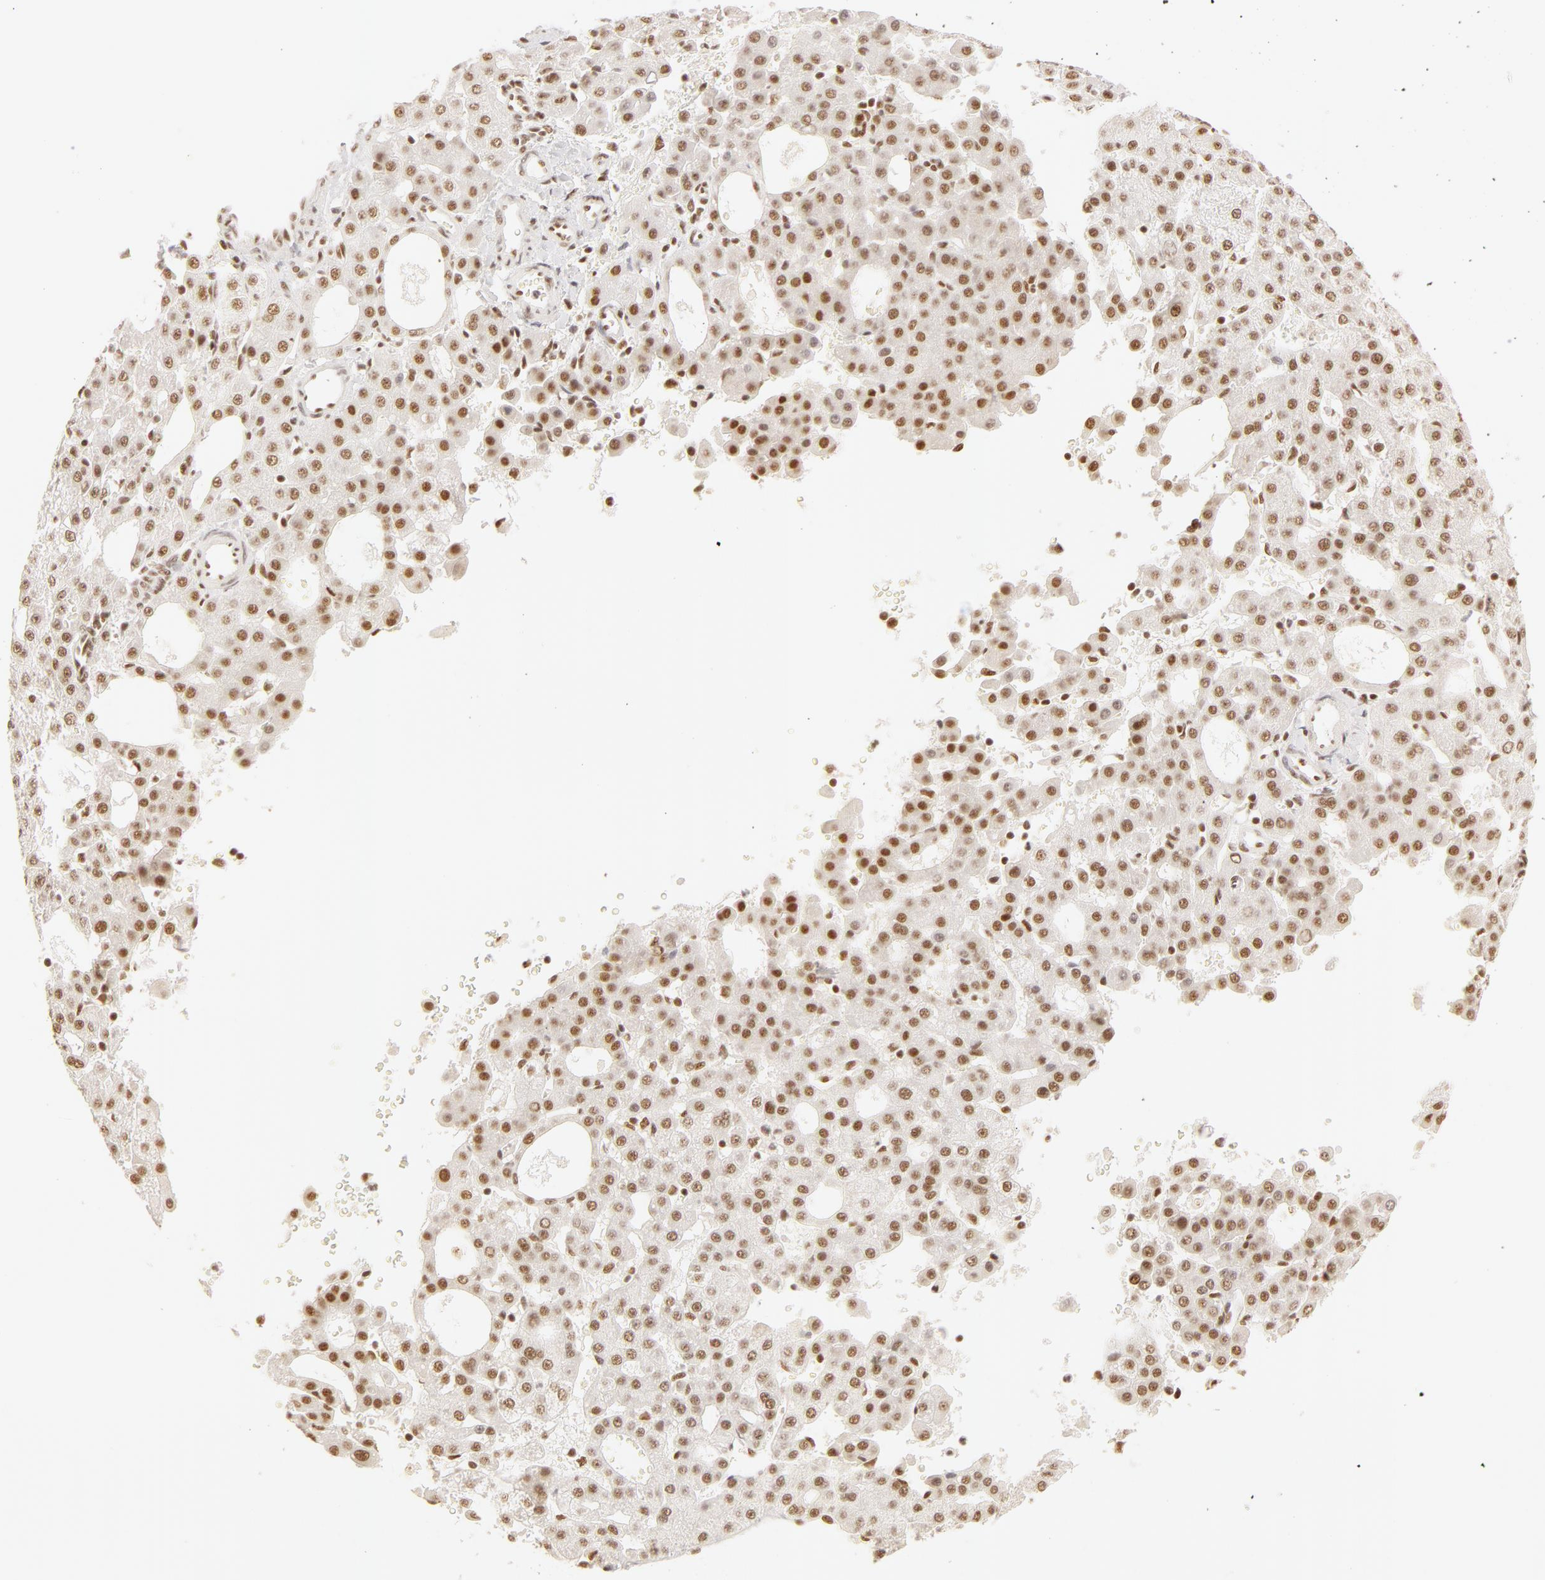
{"staining": {"intensity": "weak", "quantity": ">75%", "location": "nuclear"}, "tissue": "liver cancer", "cell_type": "Tumor cells", "image_type": "cancer", "snomed": [{"axis": "morphology", "description": "Carcinoma, Hepatocellular, NOS"}, {"axis": "topography", "description": "Liver"}], "caption": "Immunohistochemical staining of human liver hepatocellular carcinoma reveals low levels of weak nuclear positivity in about >75% of tumor cells.", "gene": "RBM39", "patient": {"sex": "male", "age": 47}}